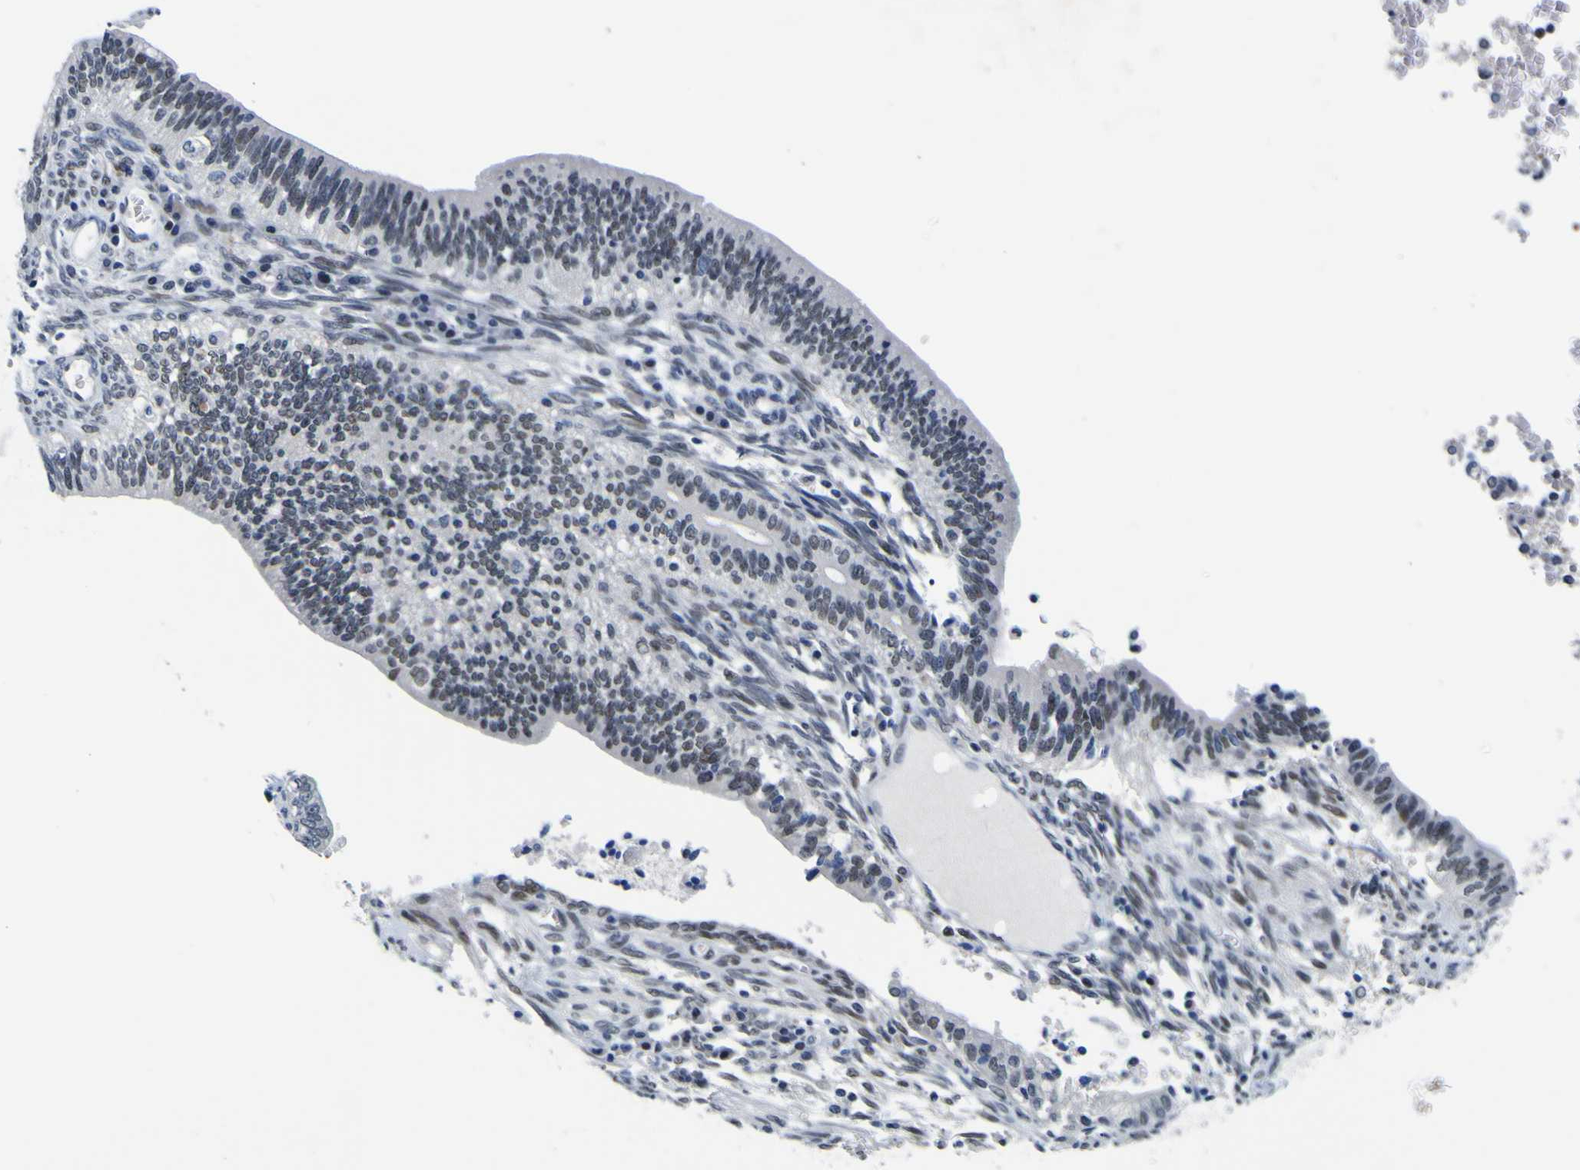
{"staining": {"intensity": "weak", "quantity": "<25%", "location": "nuclear"}, "tissue": "cervical cancer", "cell_type": "Tumor cells", "image_type": "cancer", "snomed": [{"axis": "morphology", "description": "Adenocarcinoma, NOS"}, {"axis": "topography", "description": "Cervix"}], "caption": "Tumor cells show no significant expression in adenocarcinoma (cervical). Brightfield microscopy of immunohistochemistry stained with DAB (brown) and hematoxylin (blue), captured at high magnification.", "gene": "CUL4B", "patient": {"sex": "female", "age": 44}}